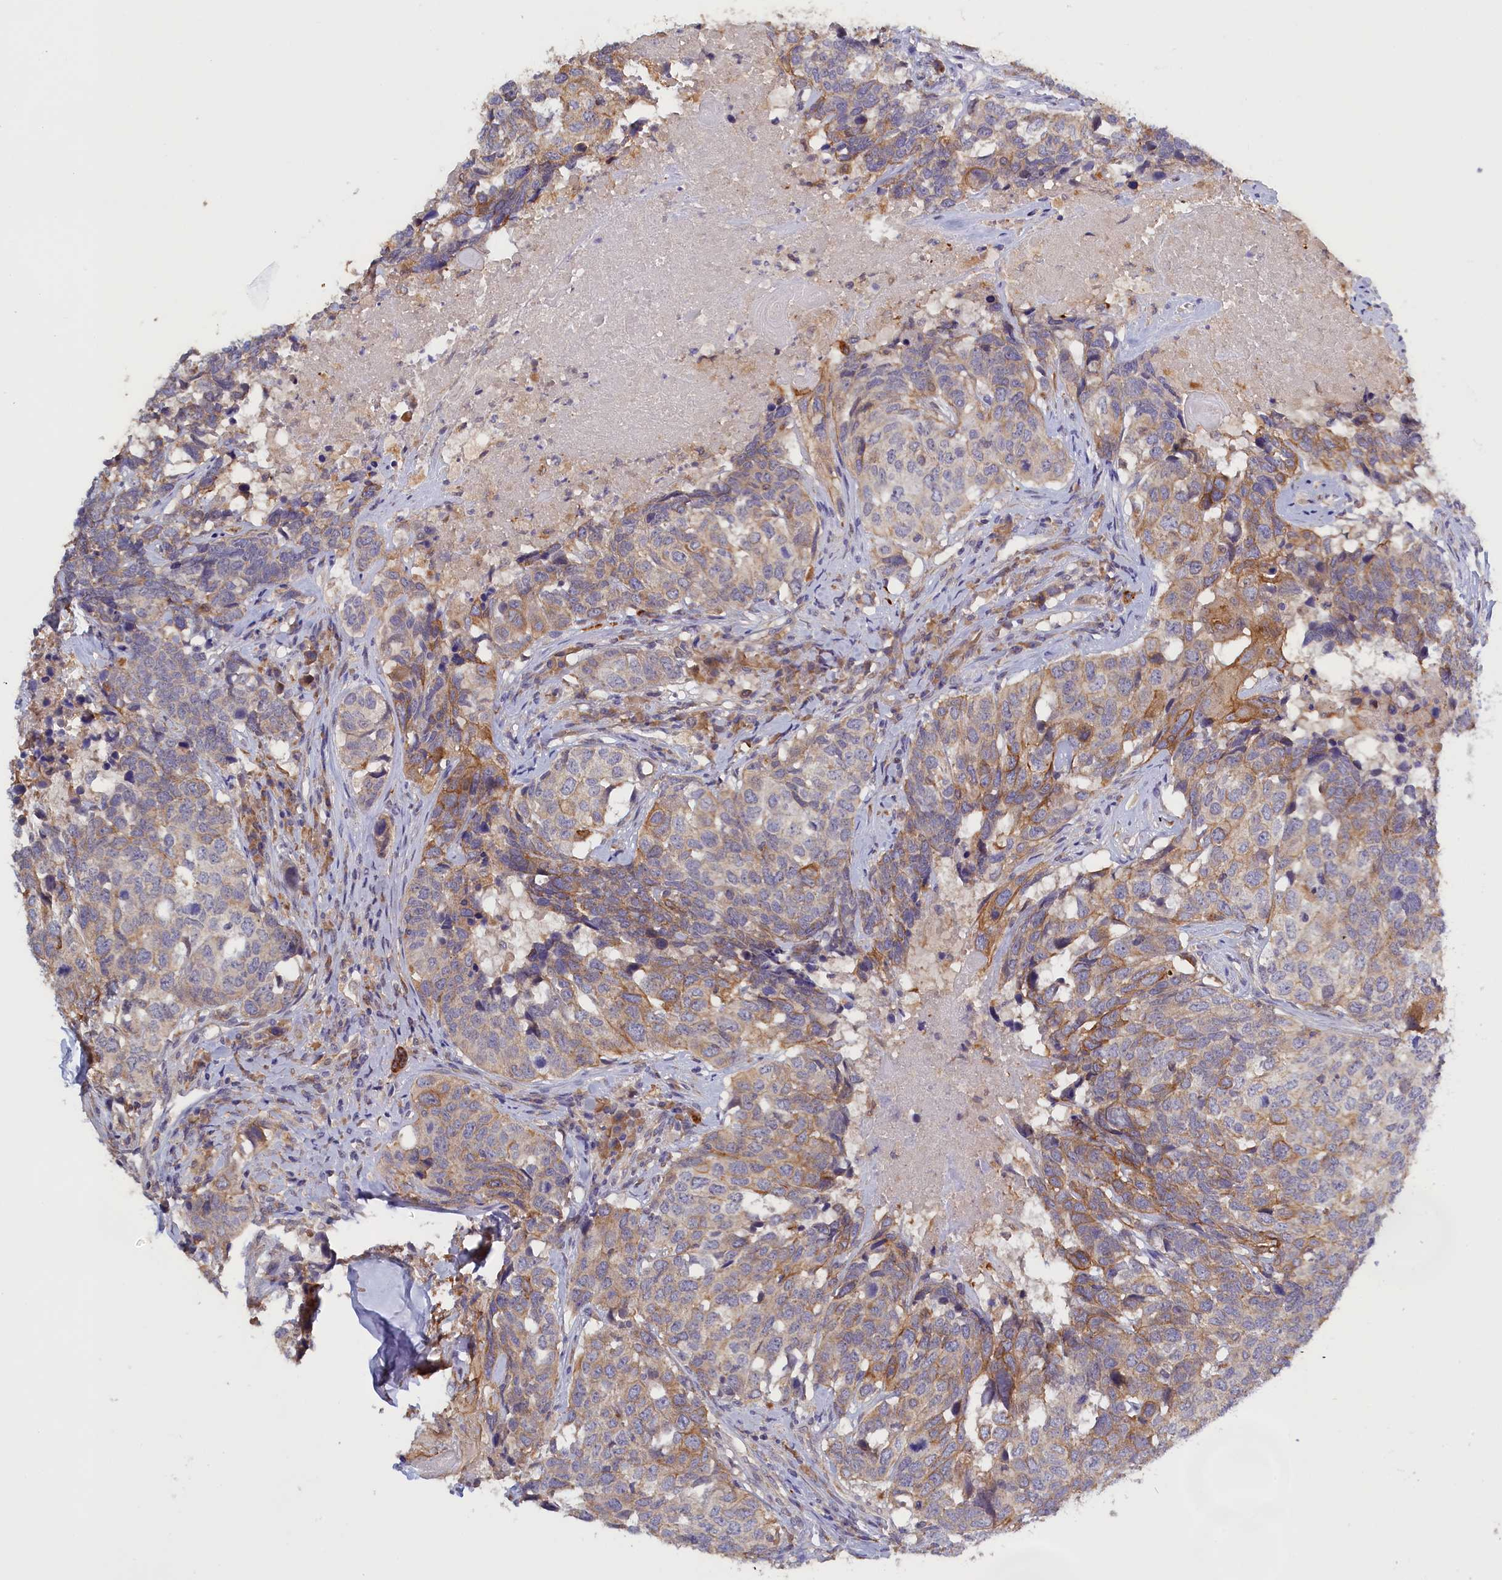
{"staining": {"intensity": "moderate", "quantity": "<25%", "location": "cytoplasmic/membranous"}, "tissue": "head and neck cancer", "cell_type": "Tumor cells", "image_type": "cancer", "snomed": [{"axis": "morphology", "description": "Squamous cell carcinoma, NOS"}, {"axis": "topography", "description": "Head-Neck"}], "caption": "A low amount of moderate cytoplasmic/membranous staining is identified in about <25% of tumor cells in head and neck cancer tissue. The protein of interest is stained brown, and the nuclei are stained in blue (DAB (3,3'-diaminobenzidine) IHC with brightfield microscopy, high magnification).", "gene": "COL19A1", "patient": {"sex": "male", "age": 66}}